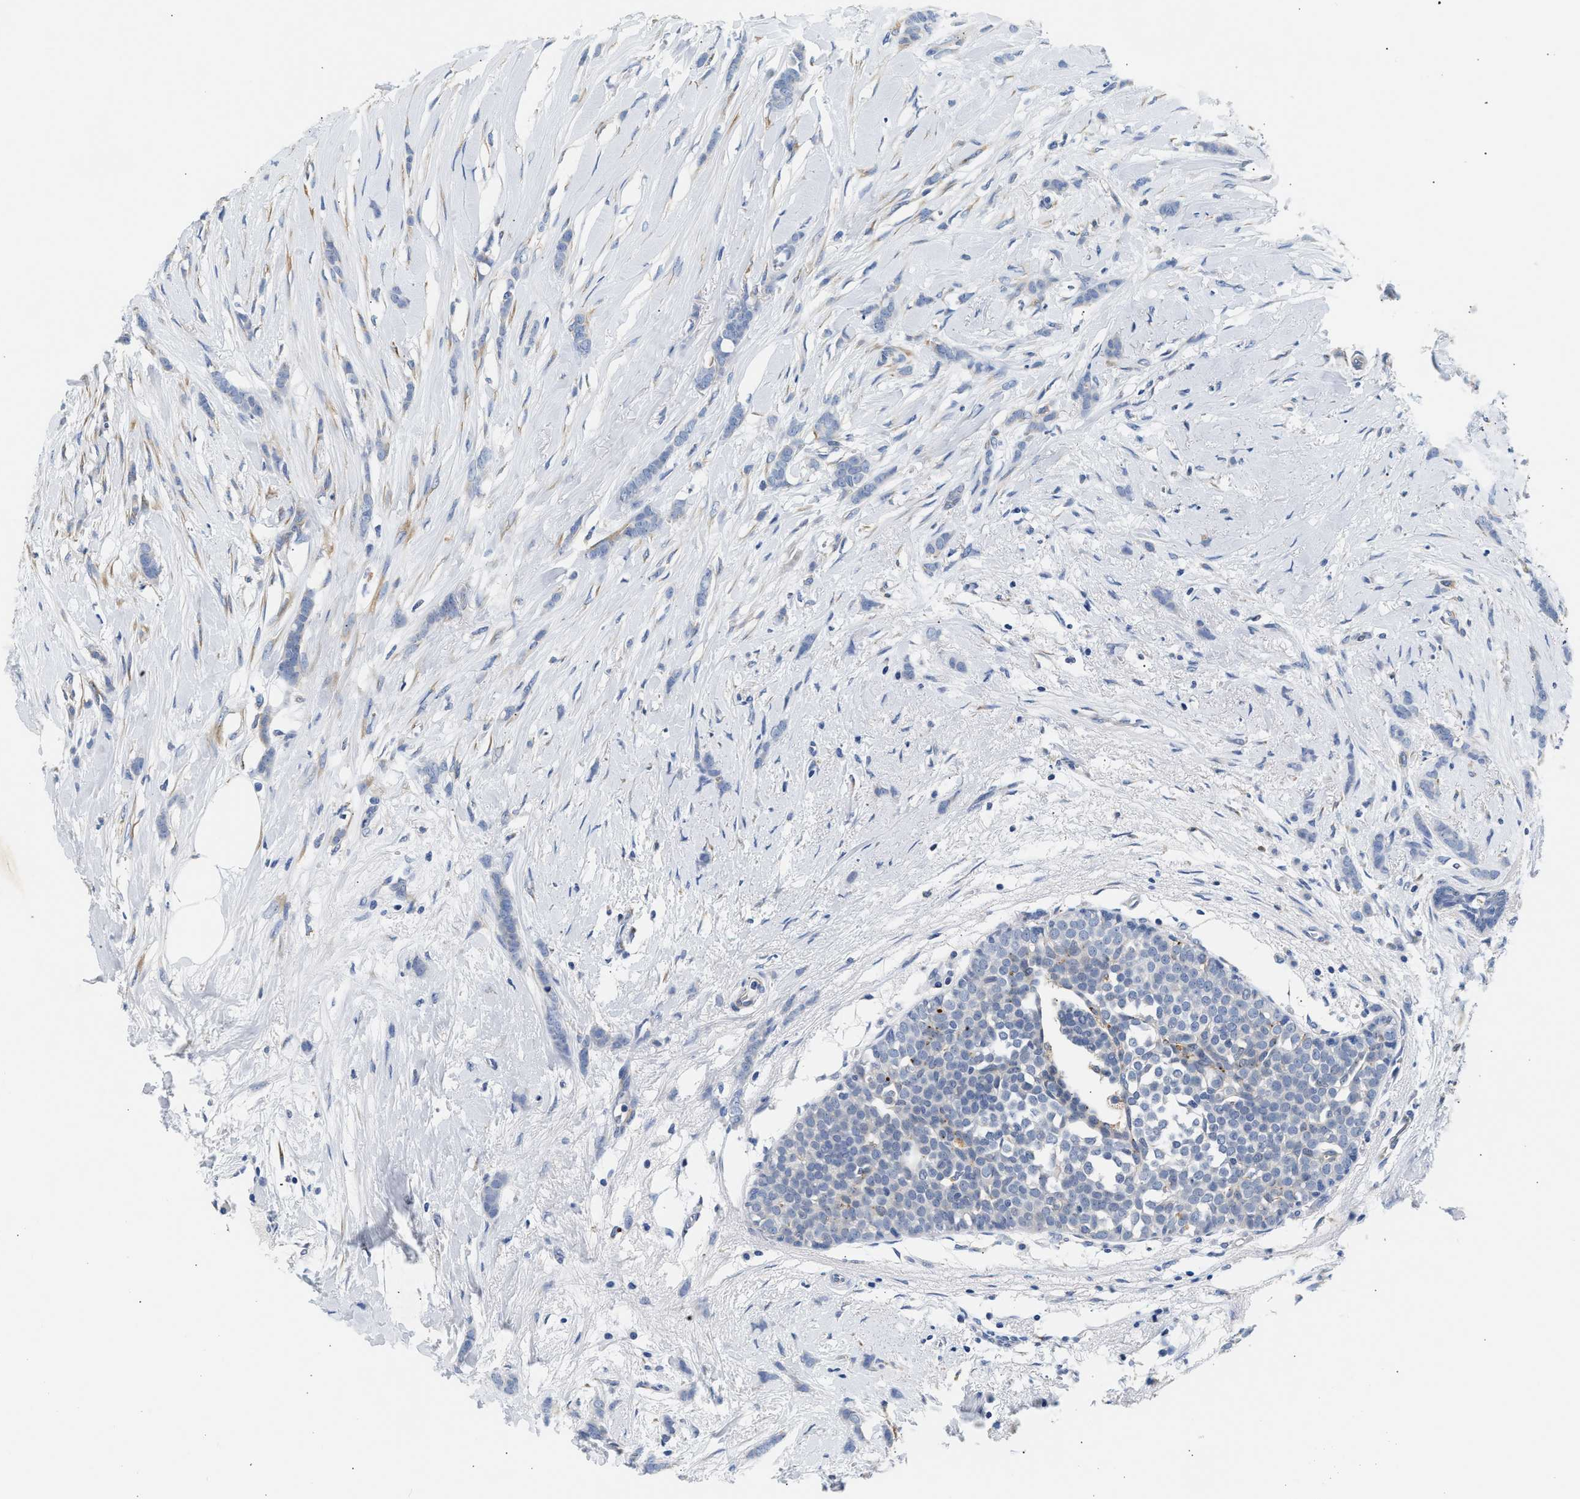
{"staining": {"intensity": "negative", "quantity": "none", "location": "none"}, "tissue": "breast cancer", "cell_type": "Tumor cells", "image_type": "cancer", "snomed": [{"axis": "morphology", "description": "Lobular carcinoma, in situ"}, {"axis": "morphology", "description": "Lobular carcinoma"}, {"axis": "topography", "description": "Breast"}], "caption": "This is a image of IHC staining of breast cancer (lobular carcinoma), which shows no positivity in tumor cells.", "gene": "PPM1L", "patient": {"sex": "female", "age": 41}}